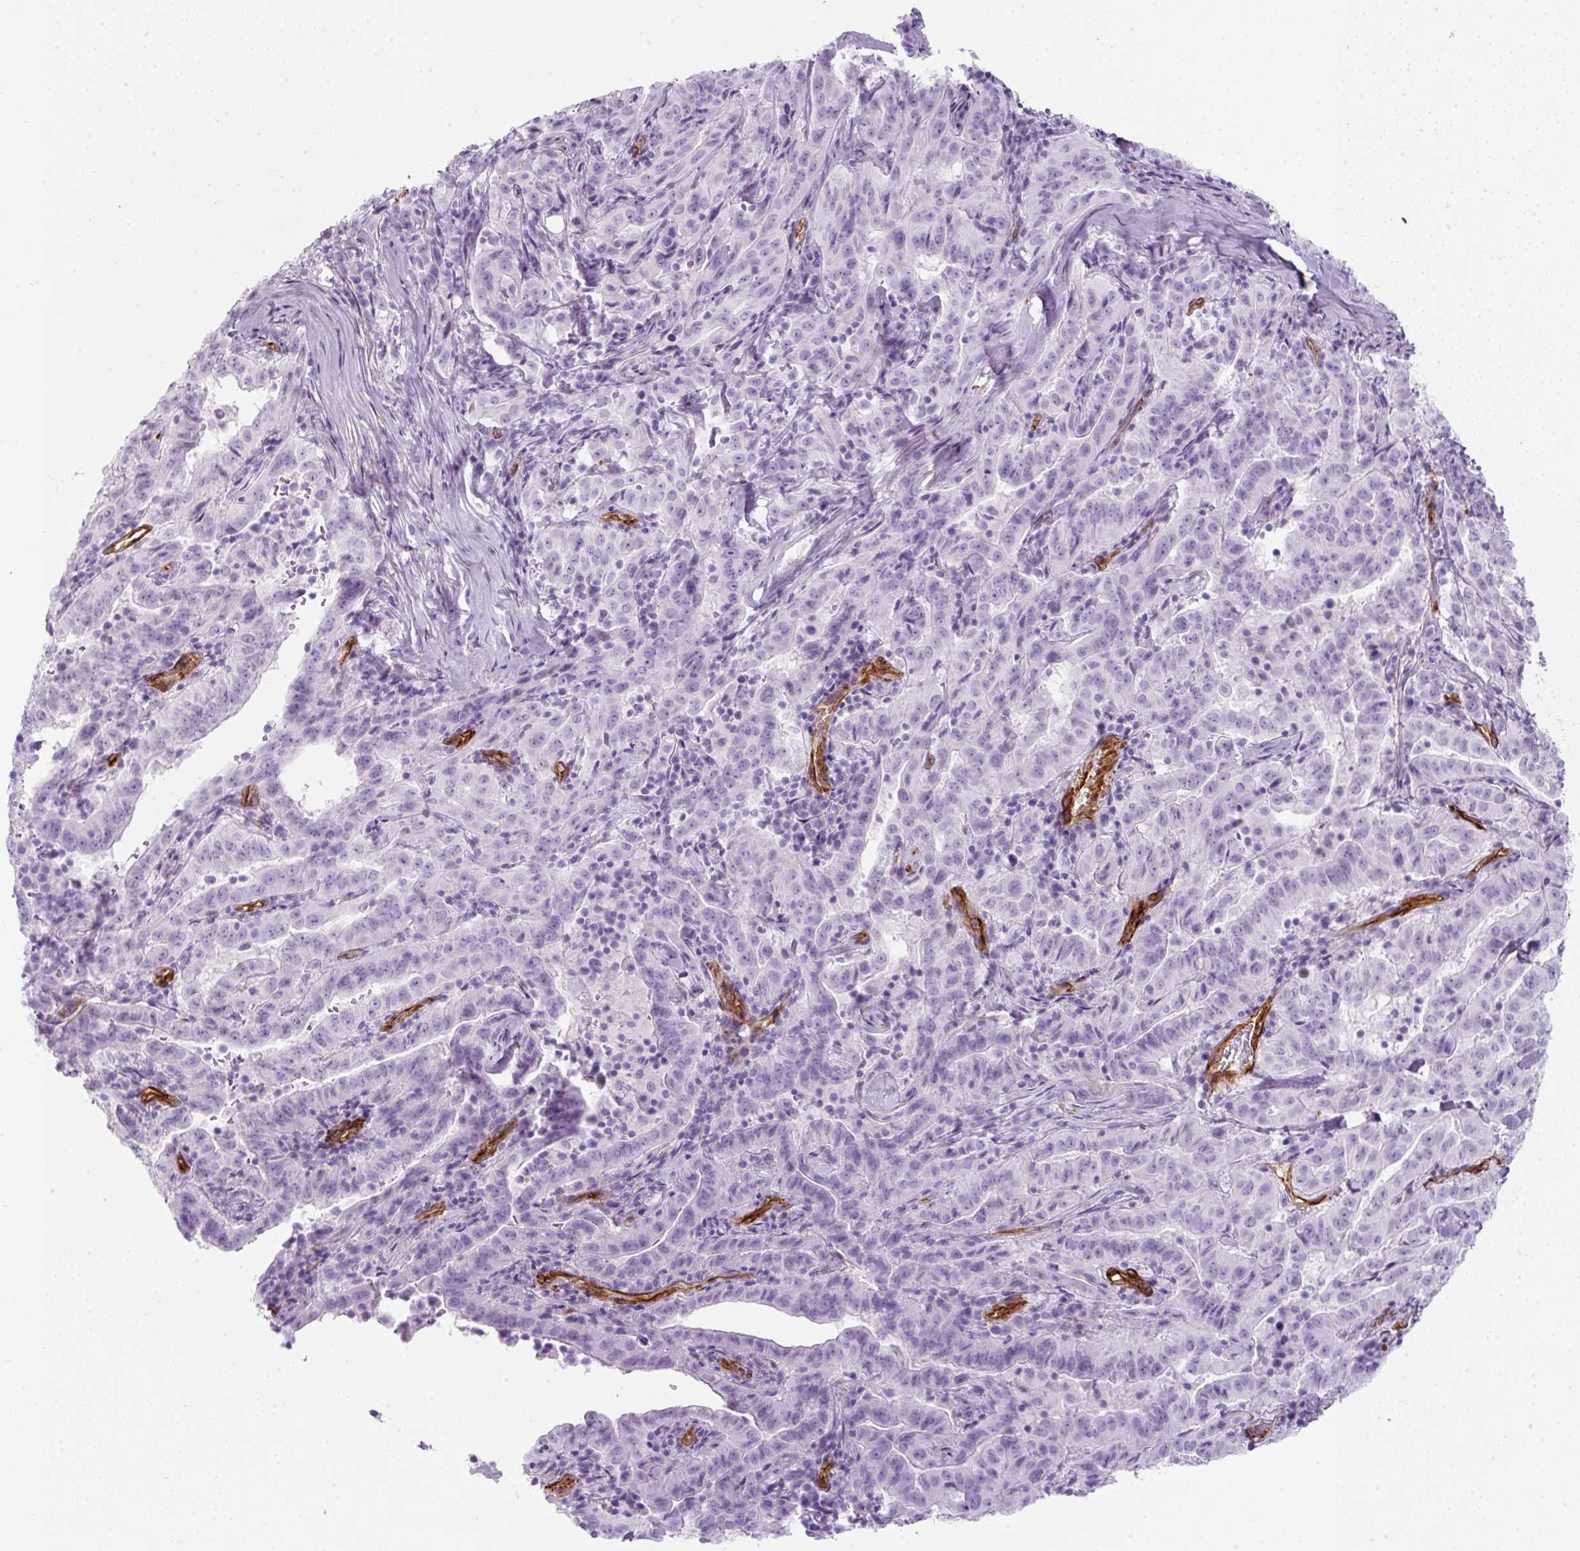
{"staining": {"intensity": "negative", "quantity": "none", "location": "none"}, "tissue": "pancreatic cancer", "cell_type": "Tumor cells", "image_type": "cancer", "snomed": [{"axis": "morphology", "description": "Adenocarcinoma, NOS"}, {"axis": "topography", "description": "Pancreas"}], "caption": "Histopathology image shows no significant protein expression in tumor cells of pancreatic cancer (adenocarcinoma).", "gene": "CAVIN3", "patient": {"sex": "male", "age": 63}}